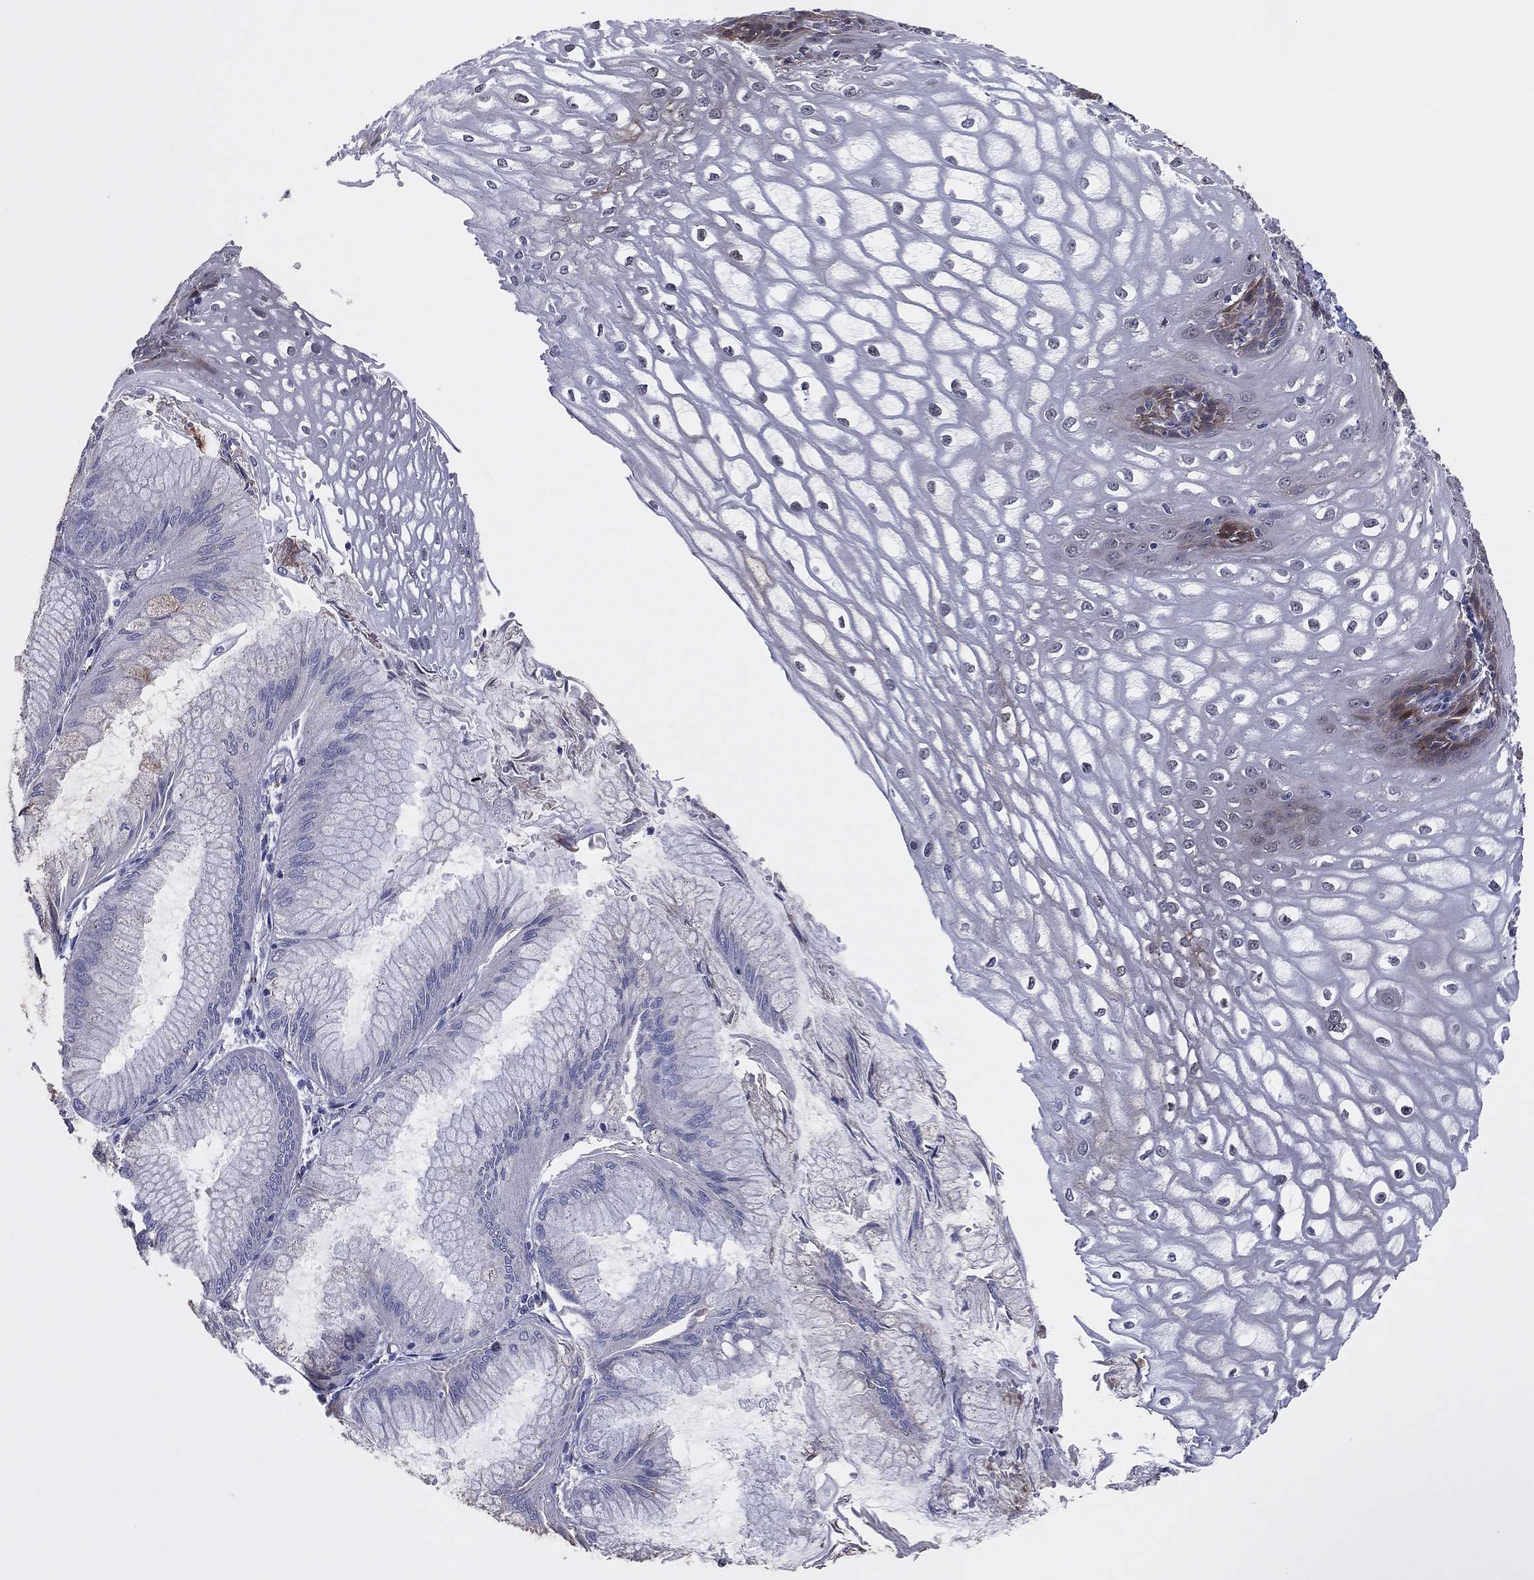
{"staining": {"intensity": "strong", "quantity": "<25%", "location": "cytoplasmic/membranous,nuclear"}, "tissue": "esophagus", "cell_type": "Squamous epithelial cells", "image_type": "normal", "snomed": [{"axis": "morphology", "description": "Normal tissue, NOS"}, {"axis": "topography", "description": "Esophagus"}], "caption": "Squamous epithelial cells reveal medium levels of strong cytoplasmic/membranous,nuclear positivity in about <25% of cells in normal human esophagus. The staining was performed using DAB (3,3'-diaminobenzidine) to visualize the protein expression in brown, while the nuclei were stained in blue with hematoxylin (Magnification: 20x).", "gene": "SNCG", "patient": {"sex": "male", "age": 58}}